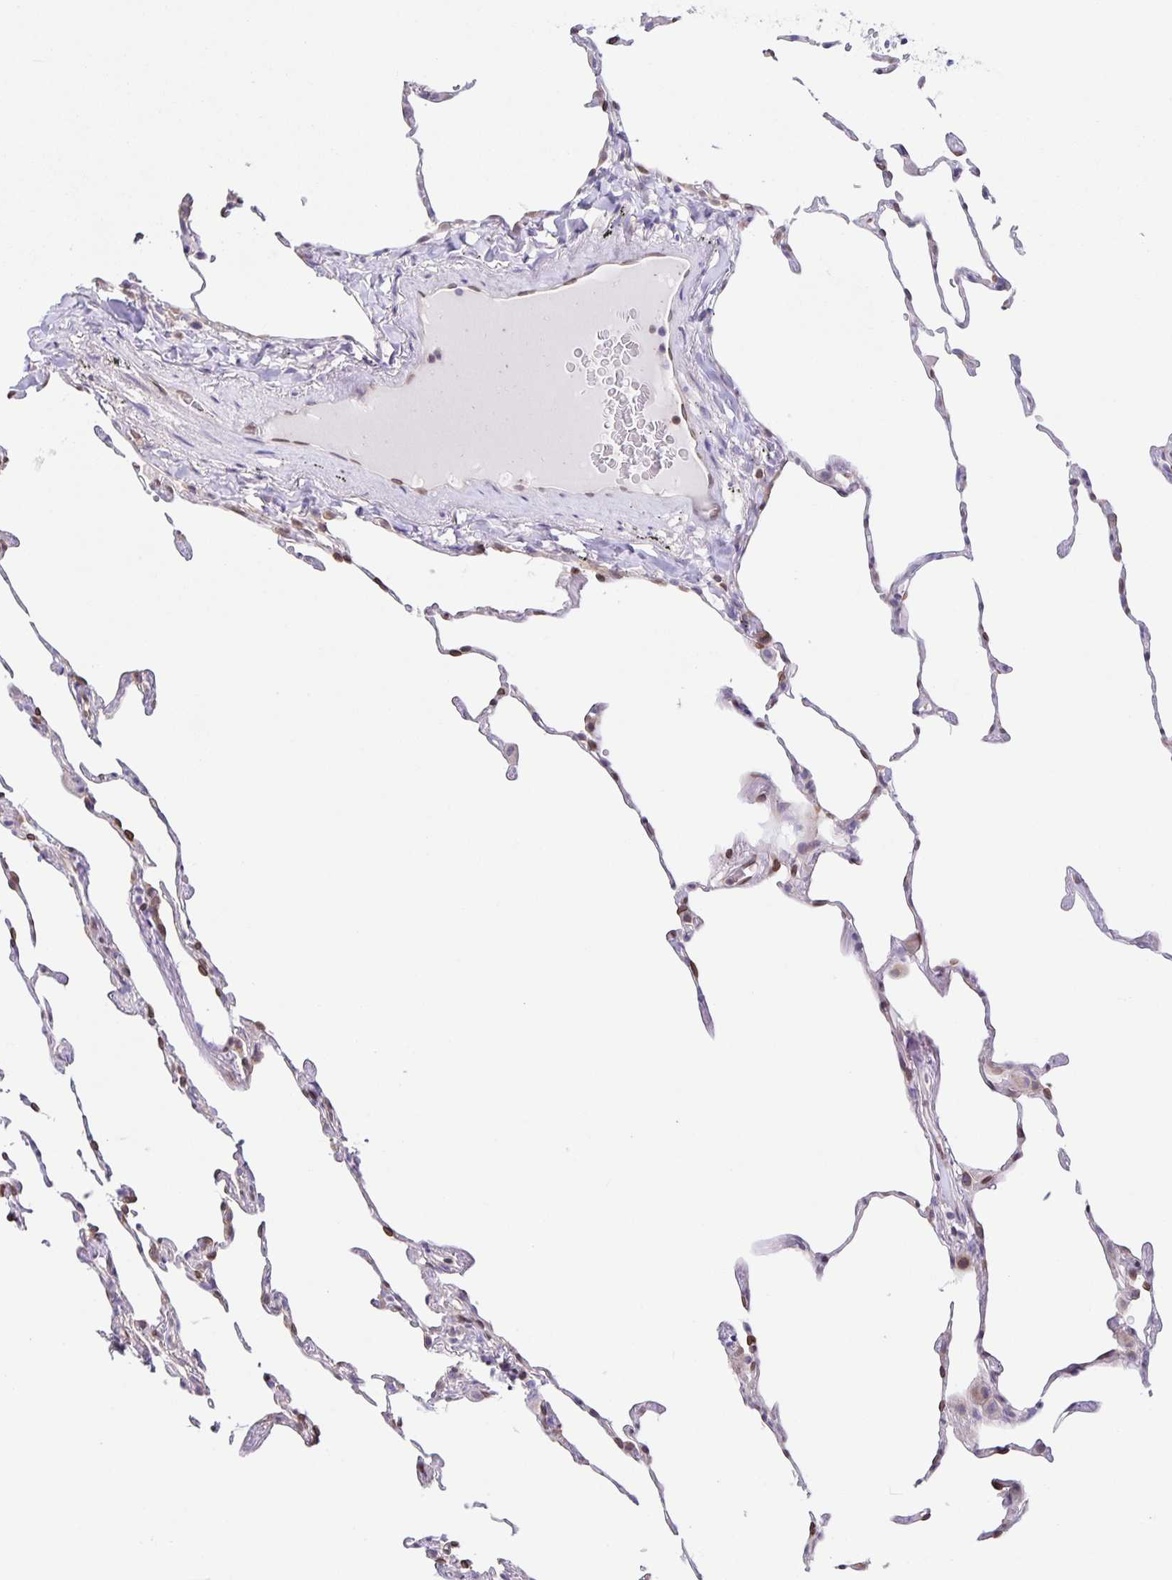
{"staining": {"intensity": "moderate", "quantity": "<25%", "location": "cytoplasmic/membranous,nuclear"}, "tissue": "lung", "cell_type": "Alveolar cells", "image_type": "normal", "snomed": [{"axis": "morphology", "description": "Normal tissue, NOS"}, {"axis": "topography", "description": "Lung"}], "caption": "Lung stained with DAB (3,3'-diaminobenzidine) immunohistochemistry reveals low levels of moderate cytoplasmic/membranous,nuclear positivity in approximately <25% of alveolar cells.", "gene": "SYNE2", "patient": {"sex": "female", "age": 57}}